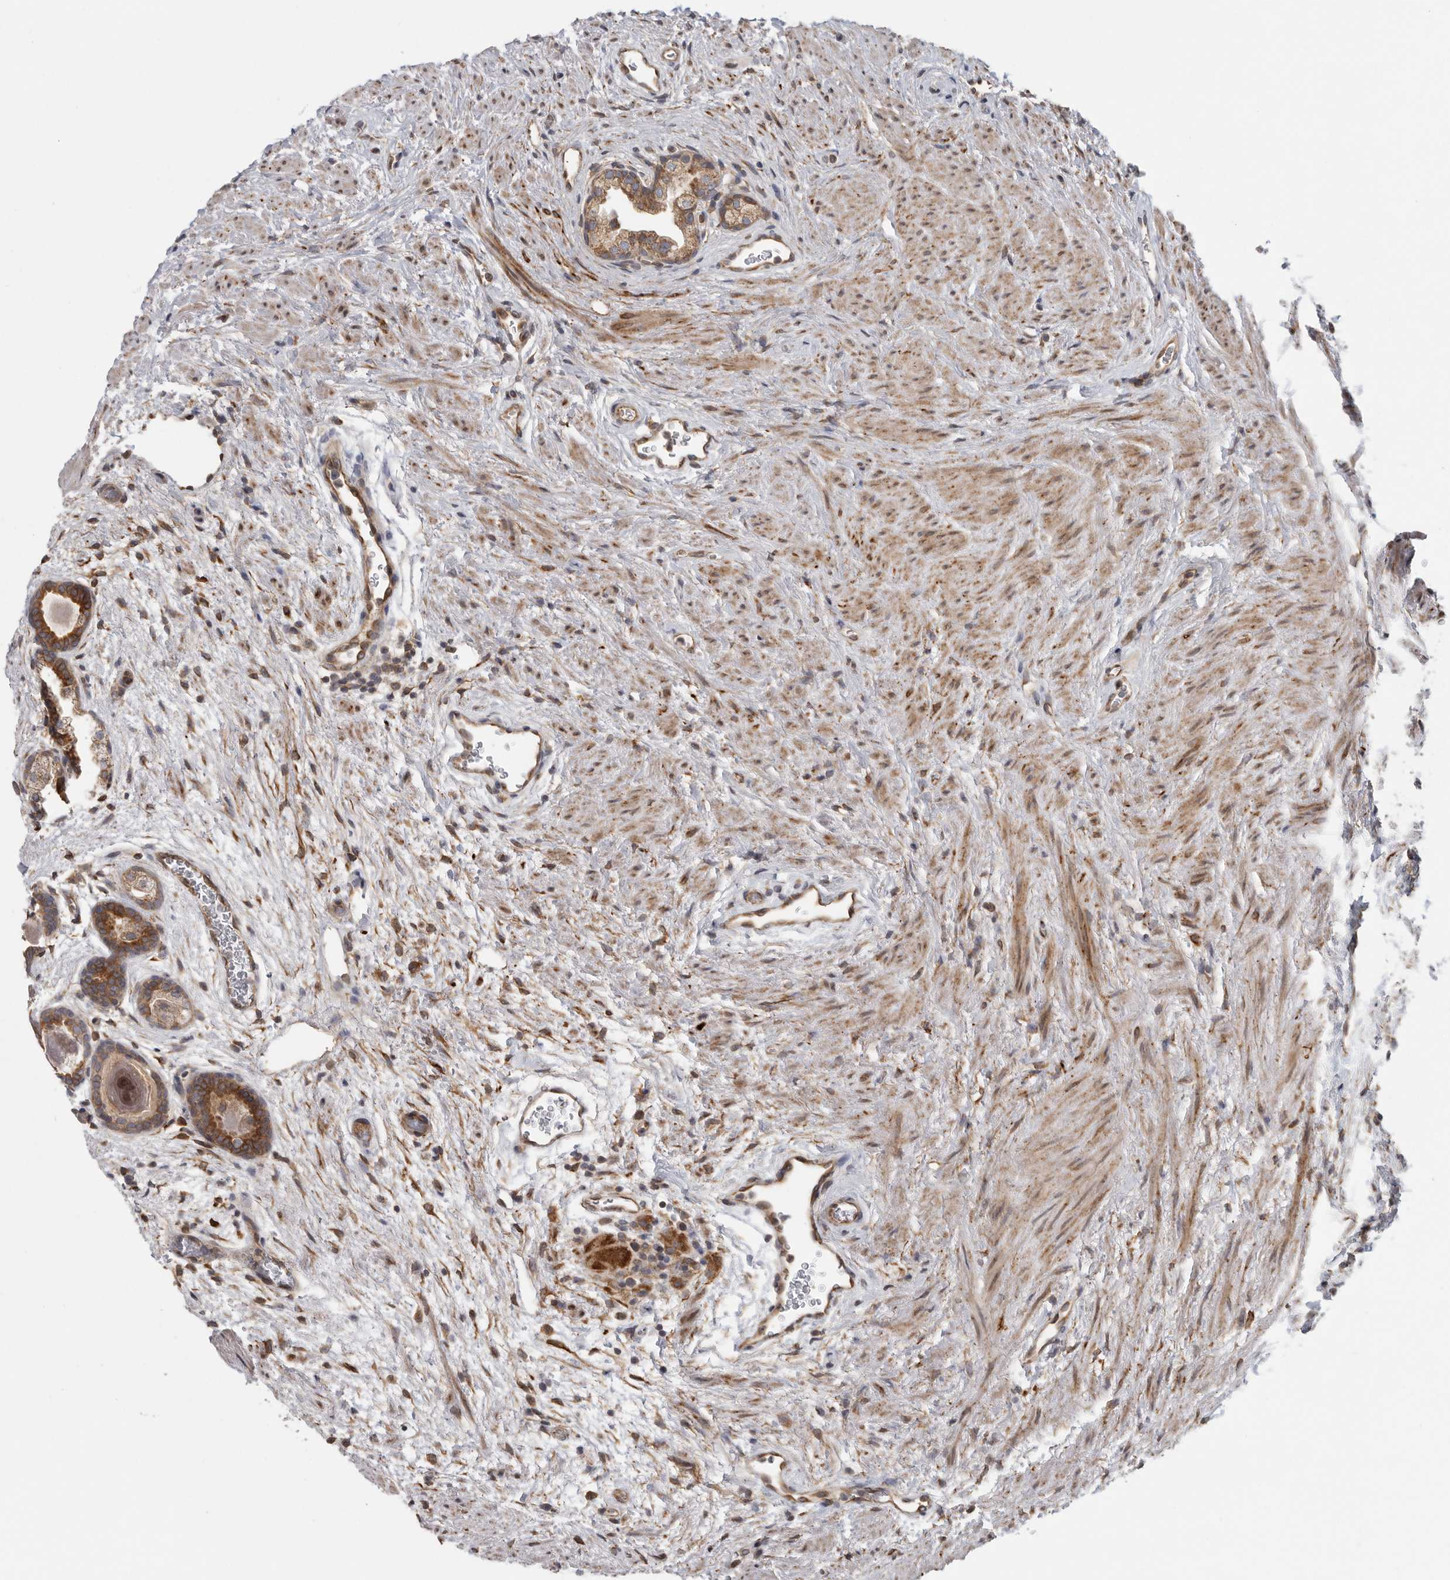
{"staining": {"intensity": "moderate", "quantity": ">75%", "location": "cytoplasmic/membranous"}, "tissue": "prostate", "cell_type": "Glandular cells", "image_type": "normal", "snomed": [{"axis": "morphology", "description": "Normal tissue, NOS"}, {"axis": "topography", "description": "Prostate"}], "caption": "Immunohistochemical staining of unremarkable prostate reveals medium levels of moderate cytoplasmic/membranous positivity in about >75% of glandular cells.", "gene": "BCAP29", "patient": {"sex": "male", "age": 48}}